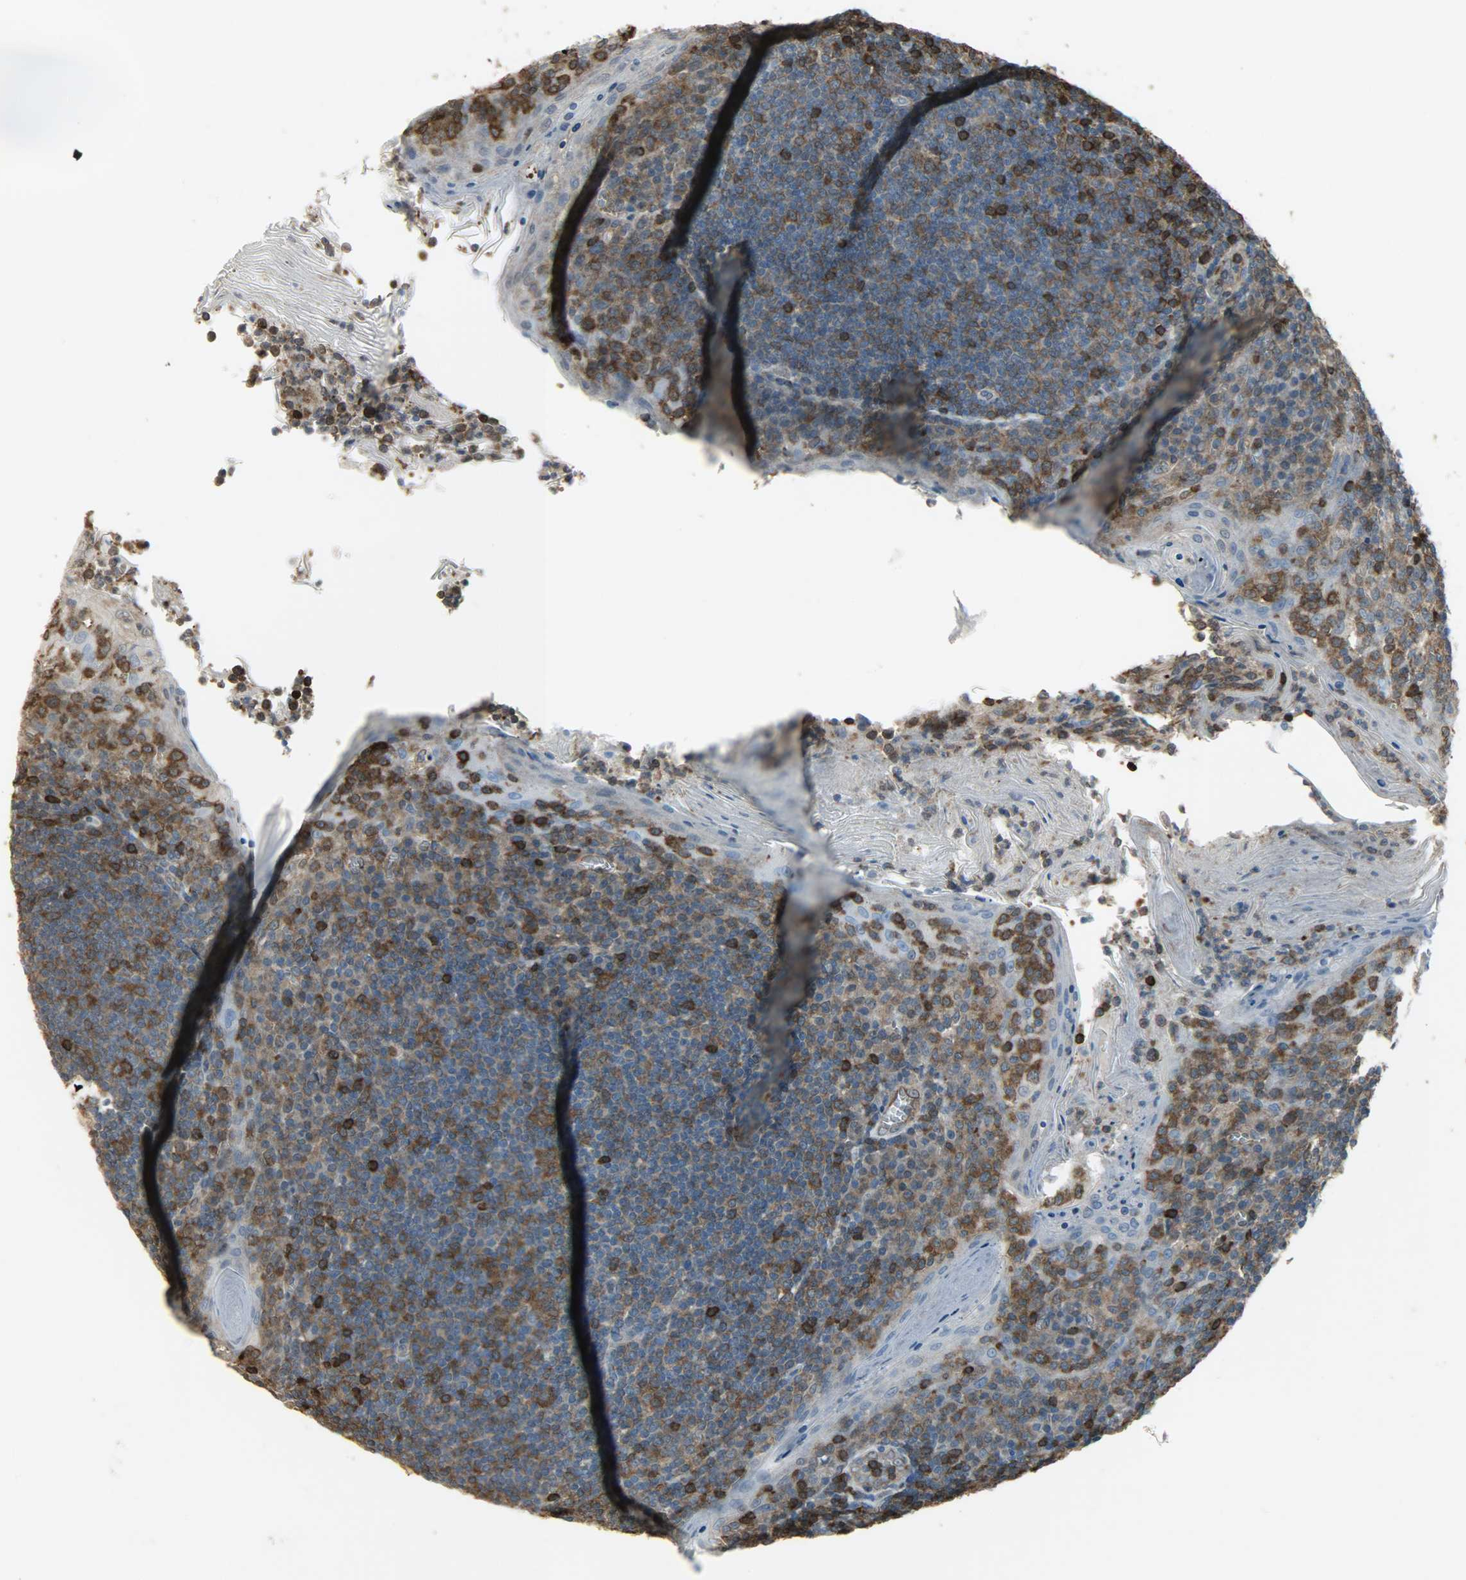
{"staining": {"intensity": "strong", "quantity": ">75%", "location": "cytoplasmic/membranous"}, "tissue": "tonsil", "cell_type": "Germinal center cells", "image_type": "normal", "snomed": [{"axis": "morphology", "description": "Normal tissue, NOS"}, {"axis": "topography", "description": "Tonsil"}], "caption": "A histopathology image showing strong cytoplasmic/membranous staining in about >75% of germinal center cells in normal tonsil, as visualized by brown immunohistochemical staining.", "gene": "LDHB", "patient": {"sex": "male", "age": 31}}